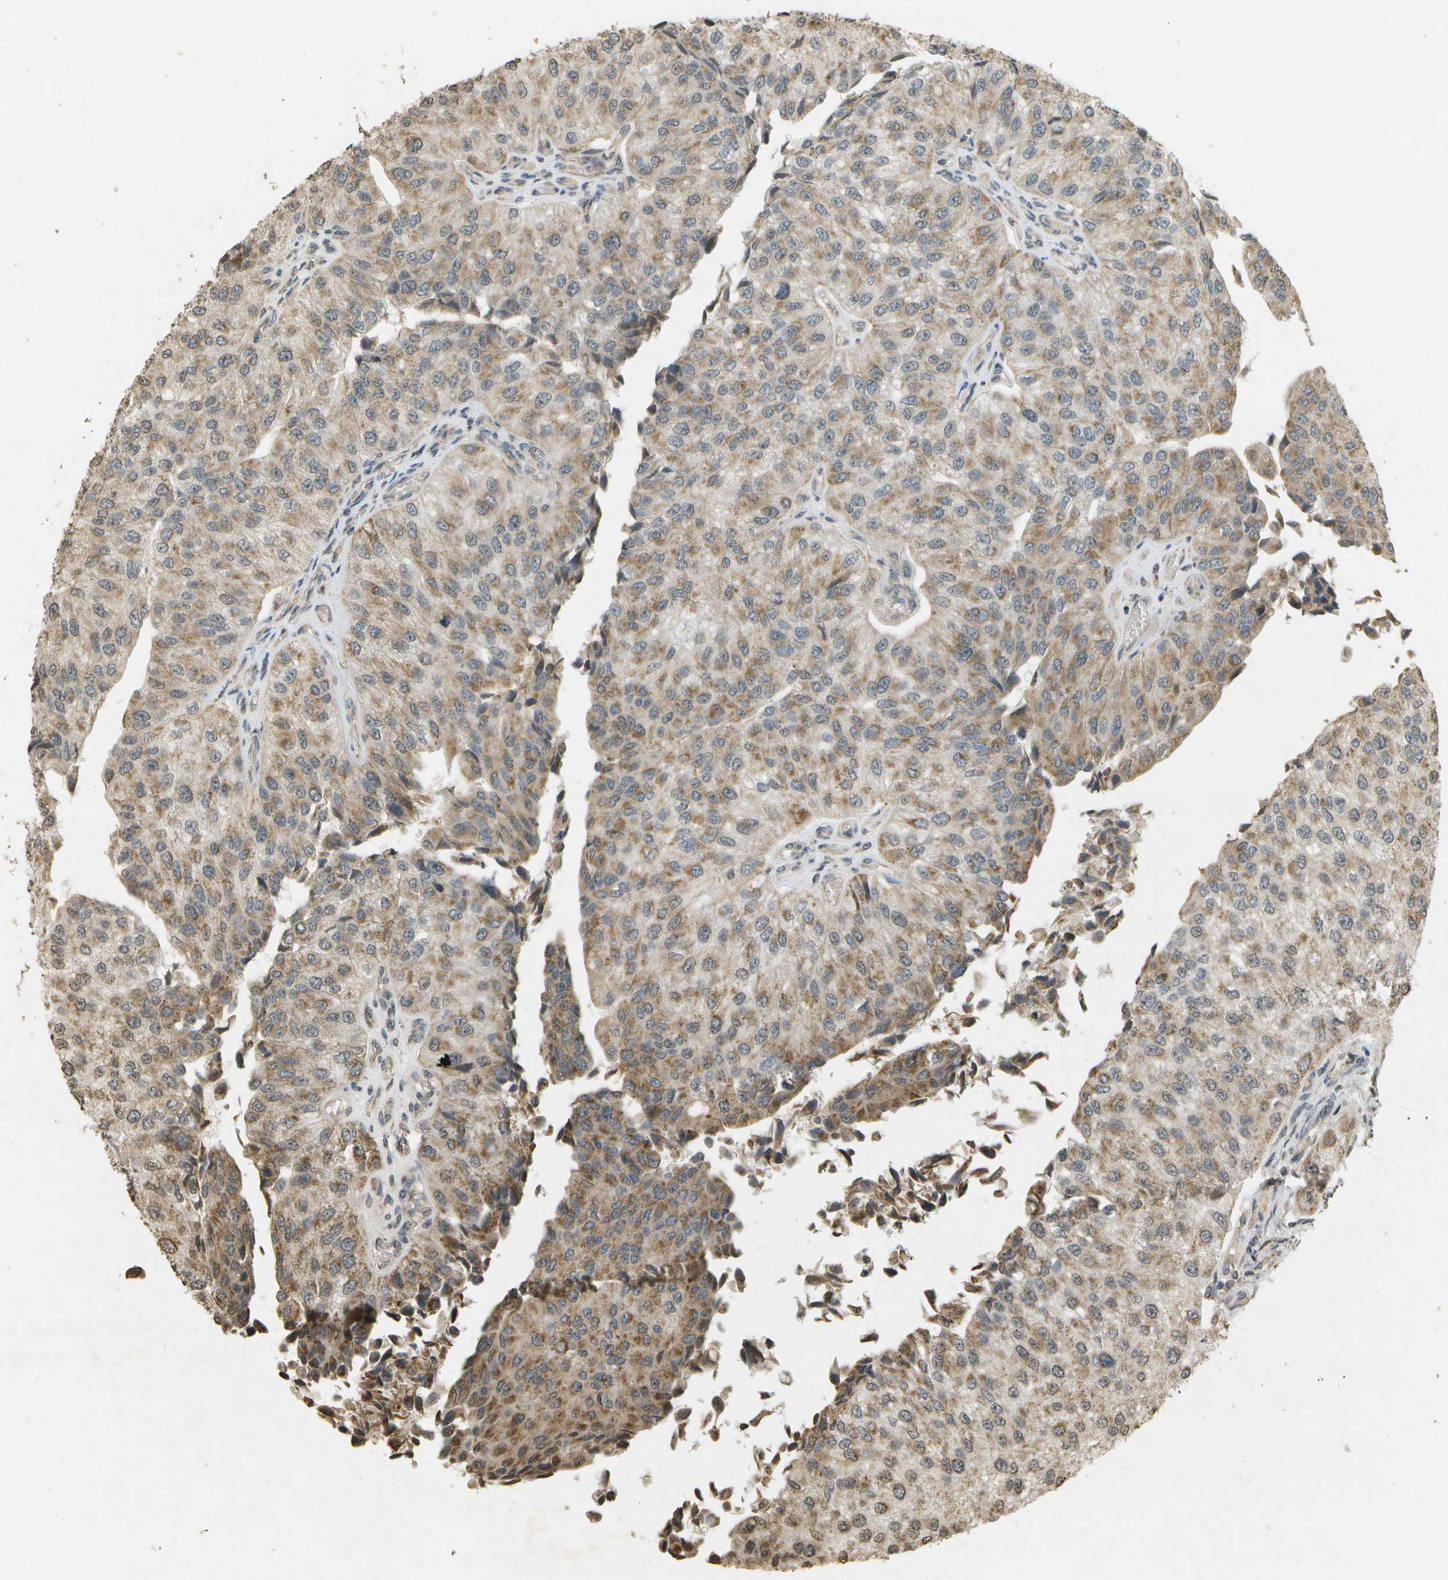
{"staining": {"intensity": "moderate", "quantity": ">75%", "location": "cytoplasmic/membranous"}, "tissue": "urothelial cancer", "cell_type": "Tumor cells", "image_type": "cancer", "snomed": [{"axis": "morphology", "description": "Urothelial carcinoma, High grade"}, {"axis": "topography", "description": "Kidney"}, {"axis": "topography", "description": "Urinary bladder"}], "caption": "Tumor cells show medium levels of moderate cytoplasmic/membranous positivity in about >75% of cells in human urothelial carcinoma (high-grade). (DAB (3,3'-diaminobenzidine) IHC, brown staining for protein, blue staining for nuclei).", "gene": "RAB21", "patient": {"sex": "male", "age": 77}}